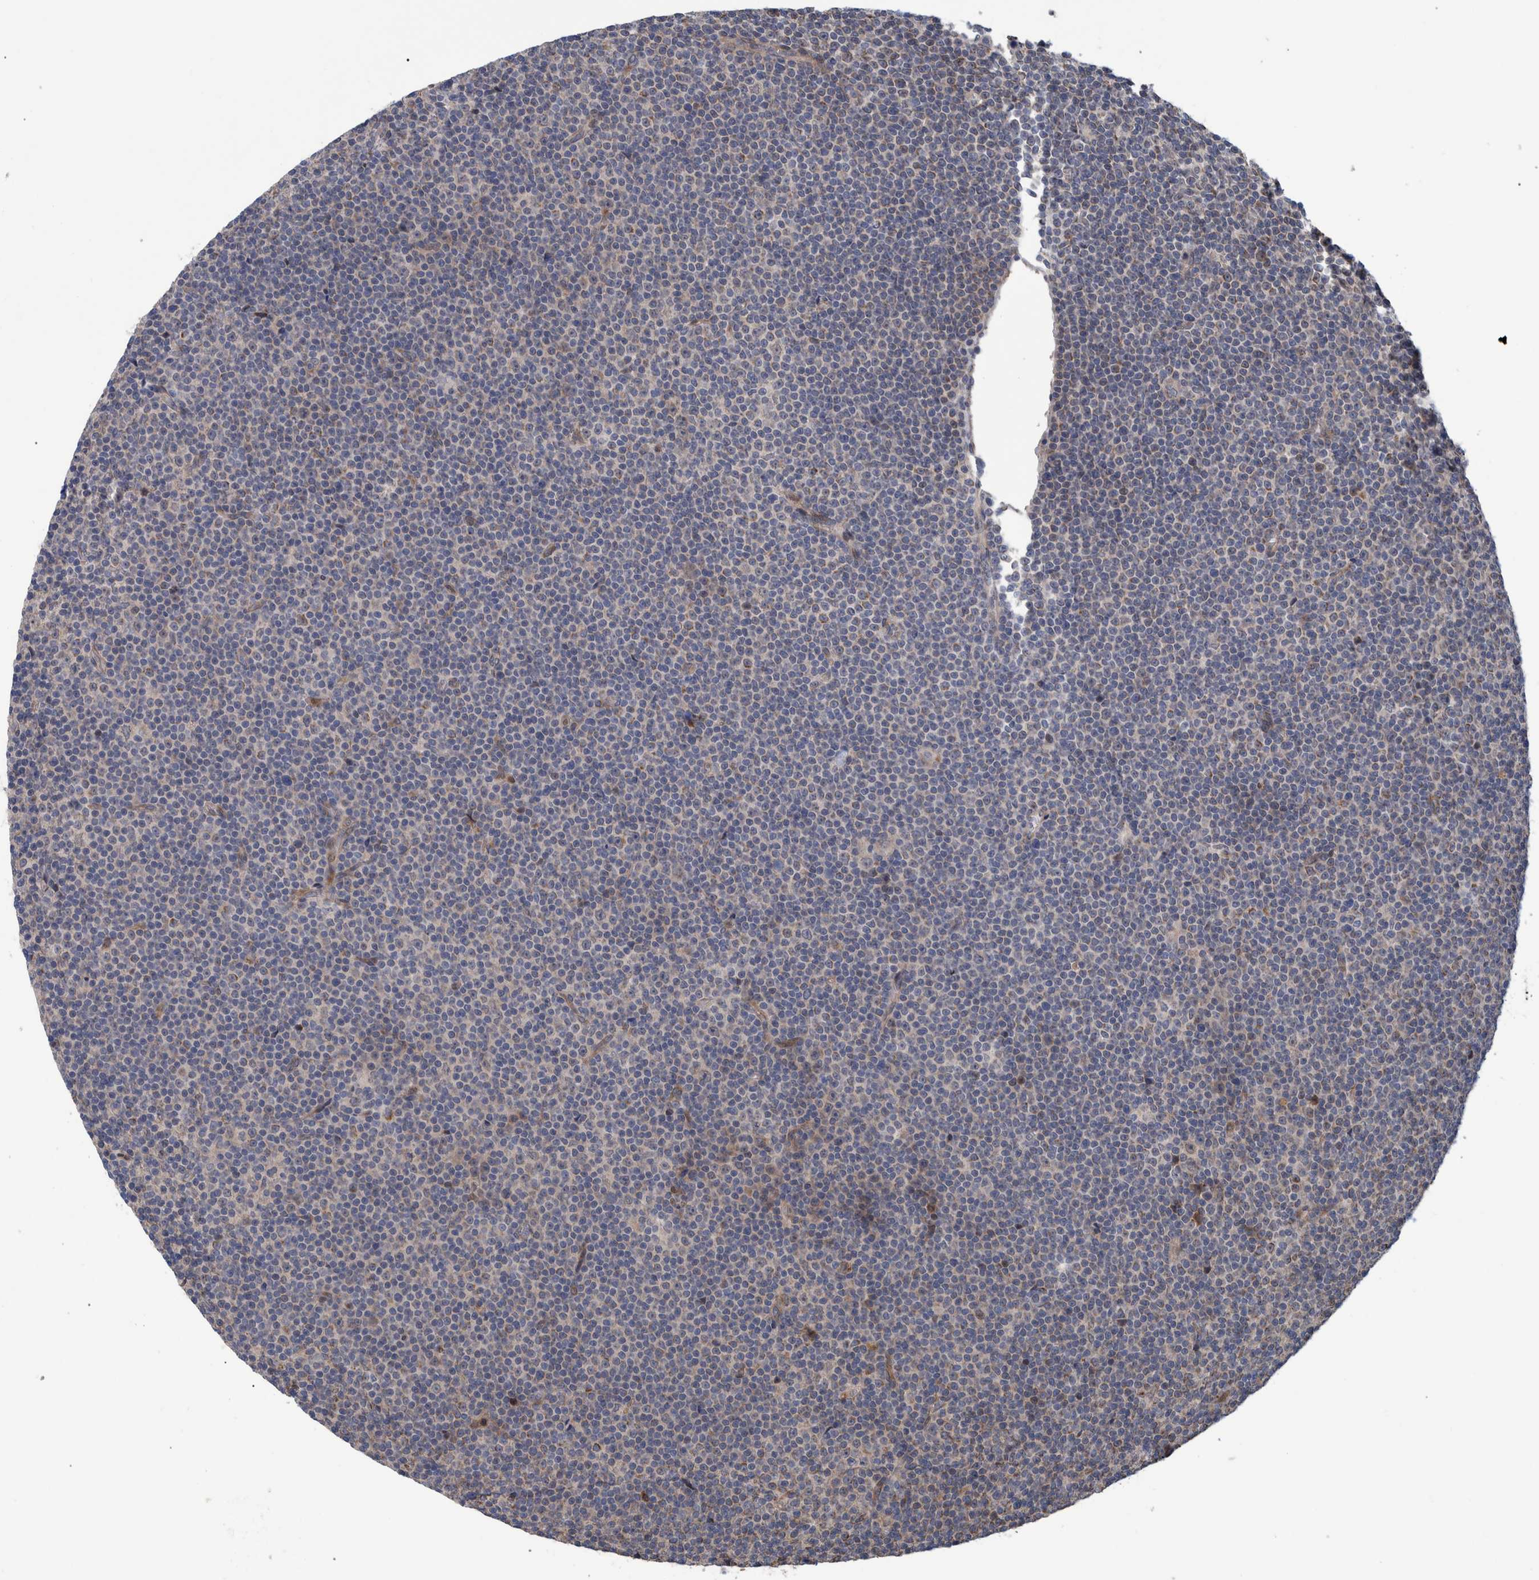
{"staining": {"intensity": "weak", "quantity": "<25%", "location": "cytoplasmic/membranous"}, "tissue": "lymphoma", "cell_type": "Tumor cells", "image_type": "cancer", "snomed": [{"axis": "morphology", "description": "Malignant lymphoma, non-Hodgkin's type, Low grade"}, {"axis": "topography", "description": "Lymph node"}], "caption": "DAB (3,3'-diaminobenzidine) immunohistochemical staining of human malignant lymphoma, non-Hodgkin's type (low-grade) exhibits no significant expression in tumor cells.", "gene": "B3GNTL1", "patient": {"sex": "female", "age": 67}}